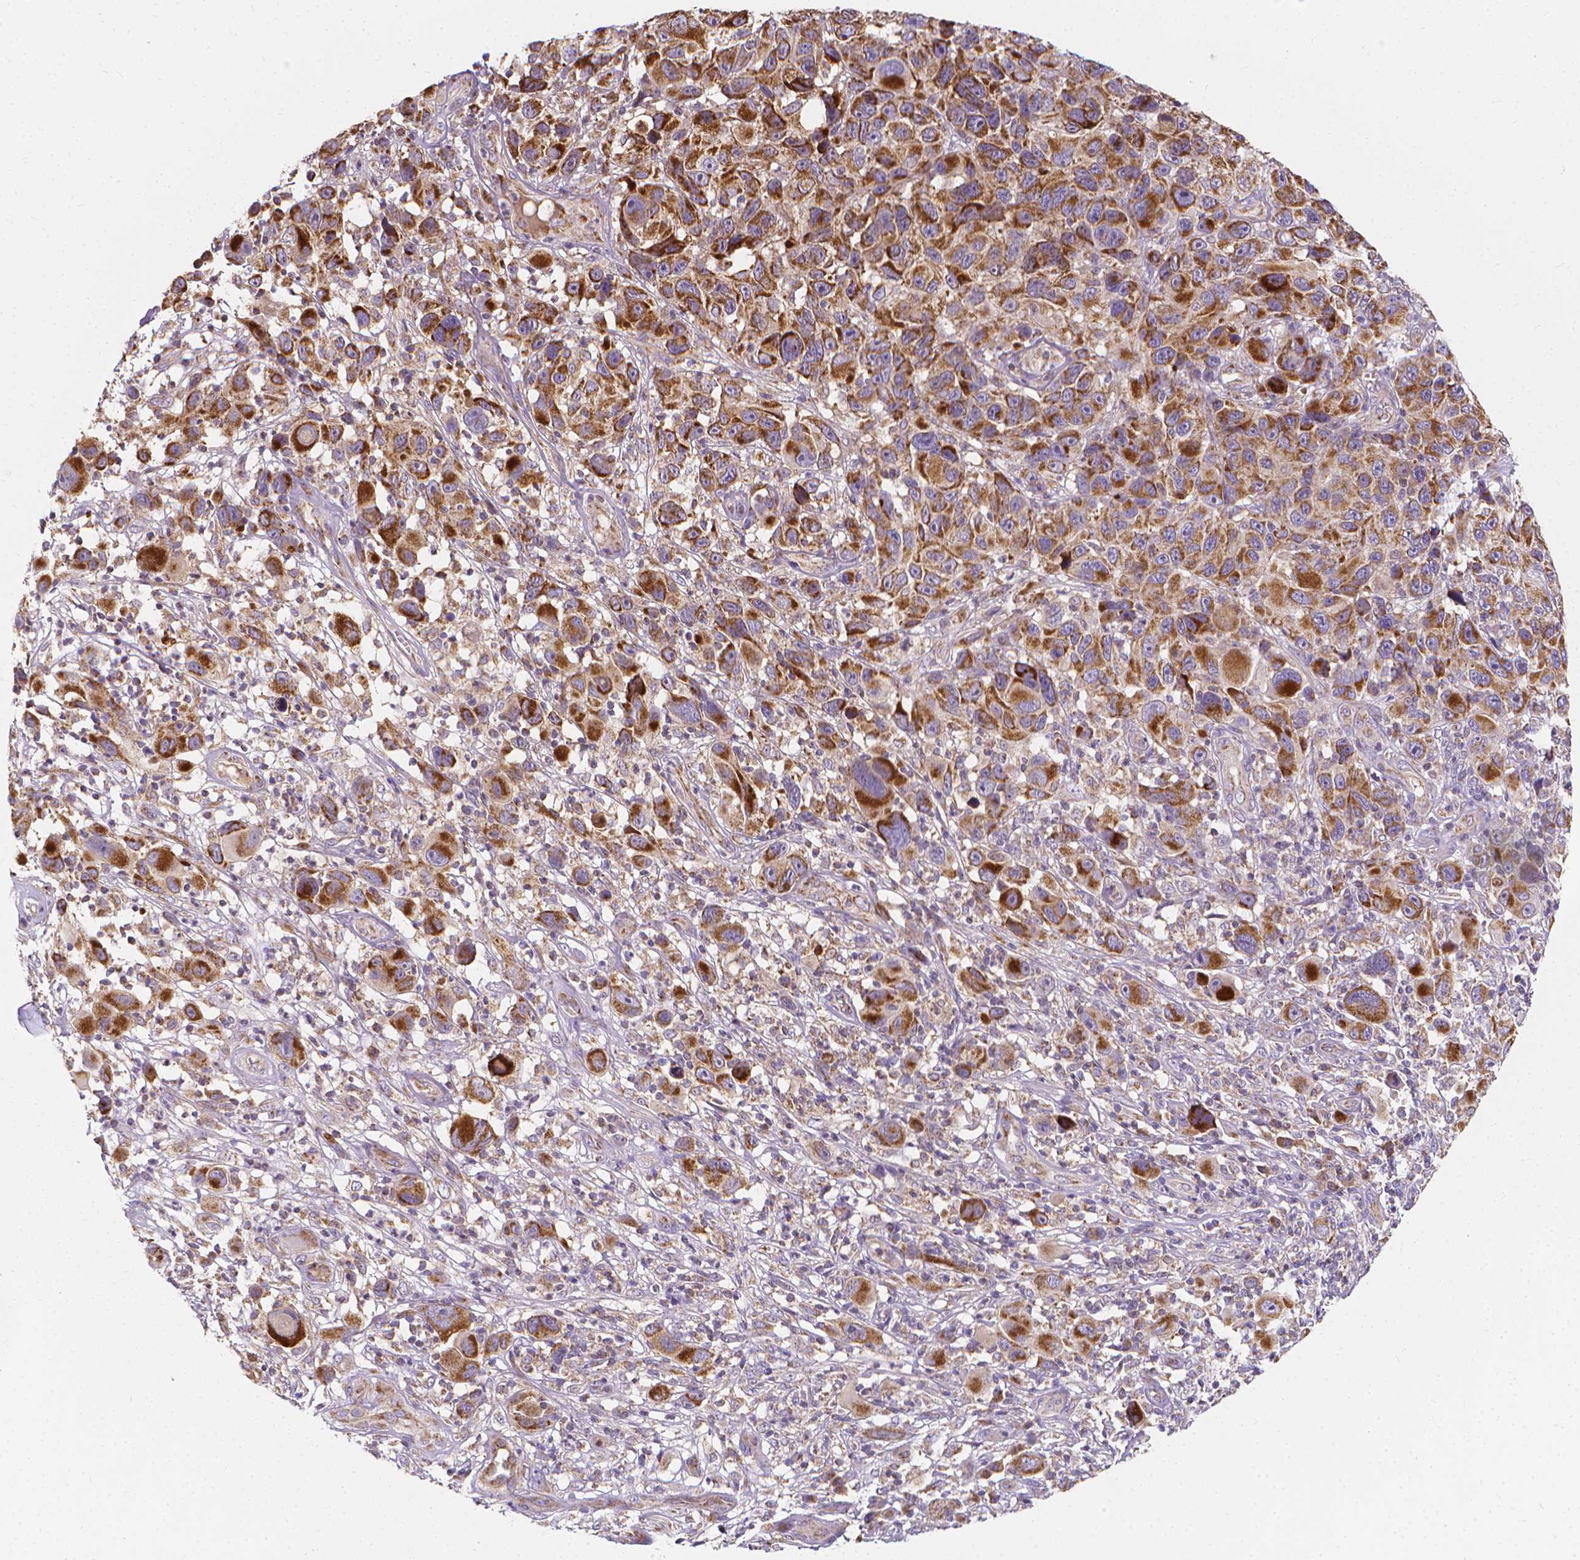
{"staining": {"intensity": "strong", "quantity": ">75%", "location": "cytoplasmic/membranous"}, "tissue": "melanoma", "cell_type": "Tumor cells", "image_type": "cancer", "snomed": [{"axis": "morphology", "description": "Malignant melanoma, NOS"}, {"axis": "topography", "description": "Skin"}], "caption": "Melanoma stained with a brown dye reveals strong cytoplasmic/membranous positive positivity in about >75% of tumor cells.", "gene": "SNCAIP", "patient": {"sex": "male", "age": 53}}